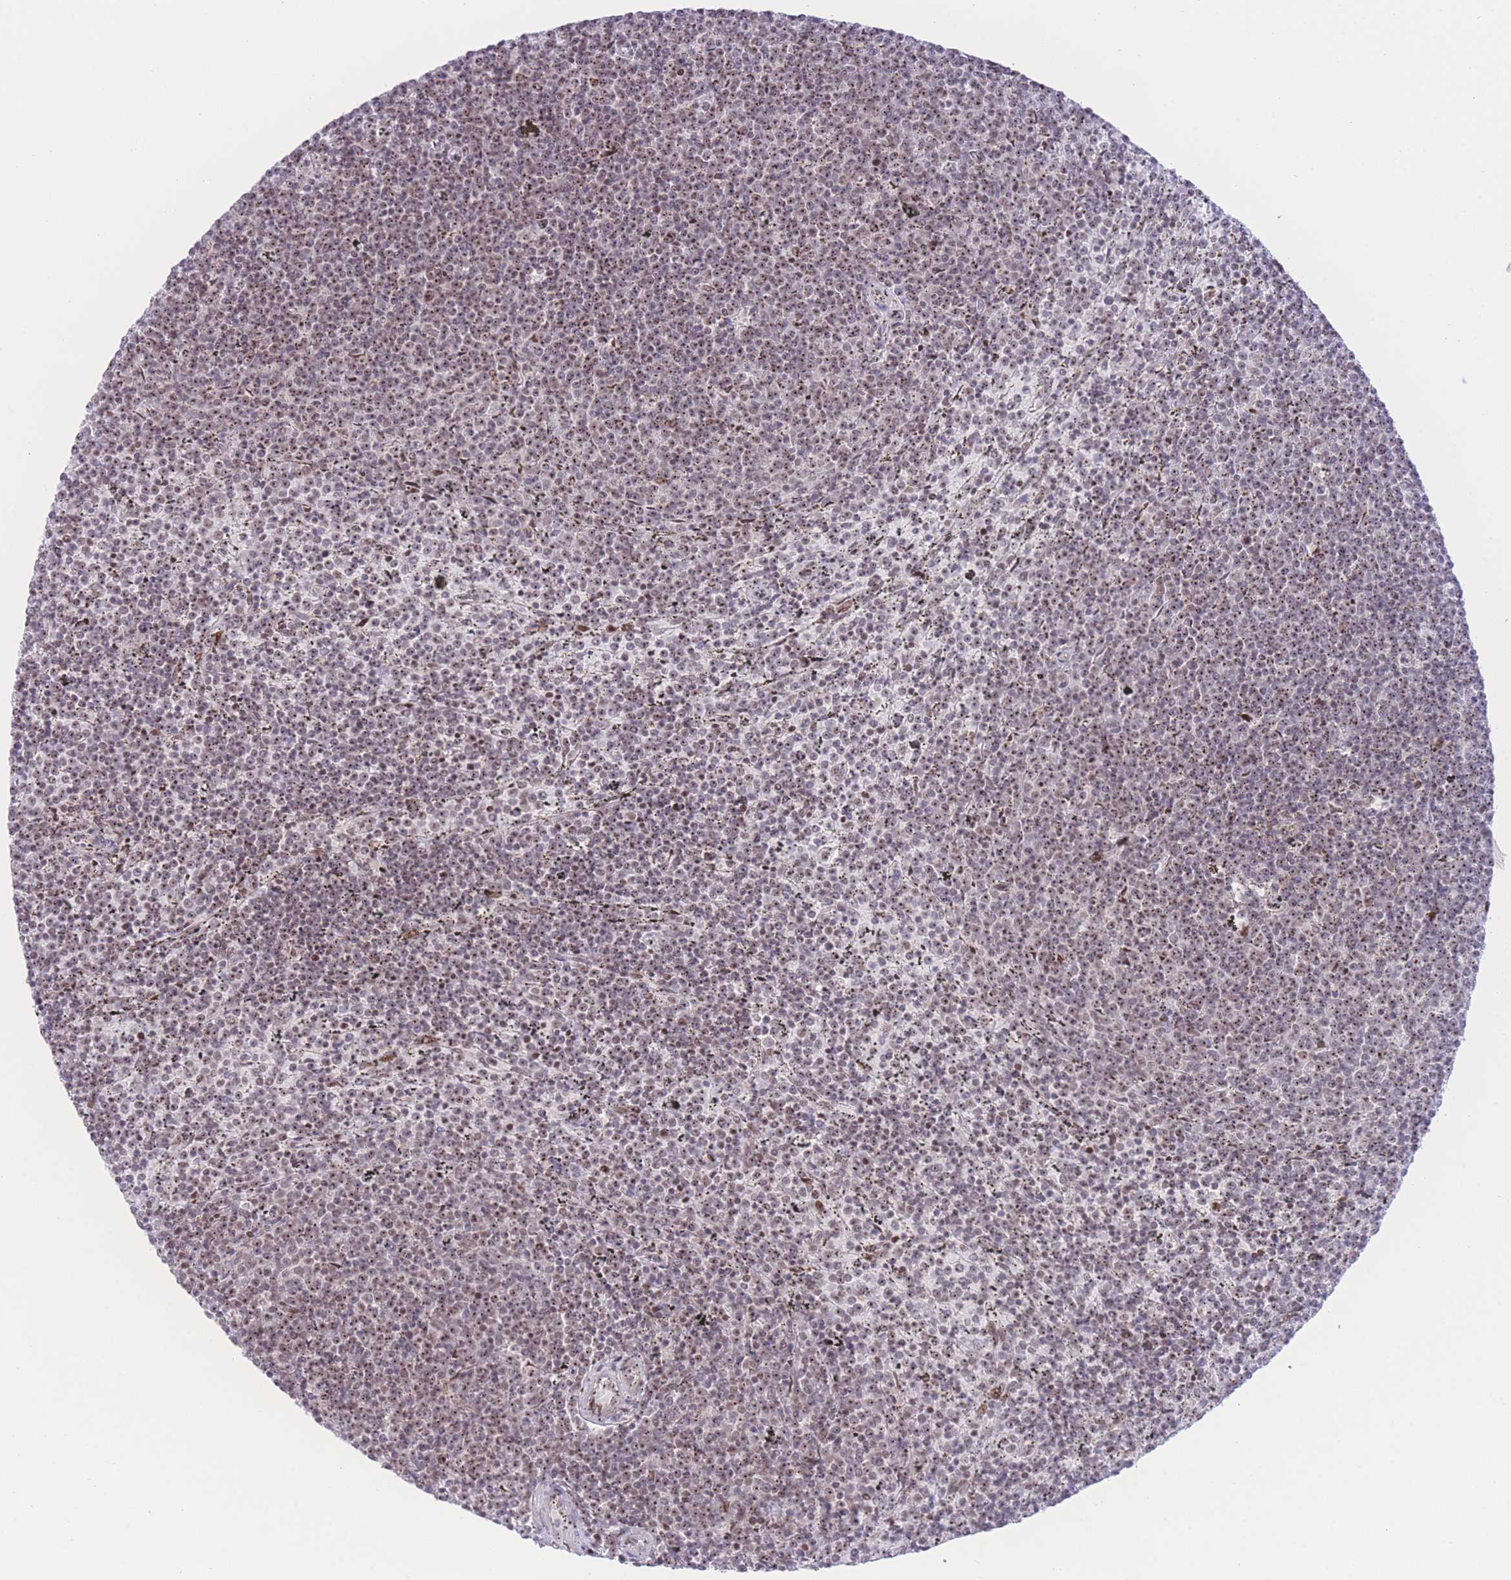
{"staining": {"intensity": "moderate", "quantity": ">75%", "location": "nuclear"}, "tissue": "lymphoma", "cell_type": "Tumor cells", "image_type": "cancer", "snomed": [{"axis": "morphology", "description": "Malignant lymphoma, non-Hodgkin's type, Low grade"}, {"axis": "topography", "description": "Spleen"}], "caption": "Immunohistochemical staining of lymphoma exhibits medium levels of moderate nuclear expression in about >75% of tumor cells. (Brightfield microscopy of DAB IHC at high magnification).", "gene": "PCIF1", "patient": {"sex": "female", "age": 50}}